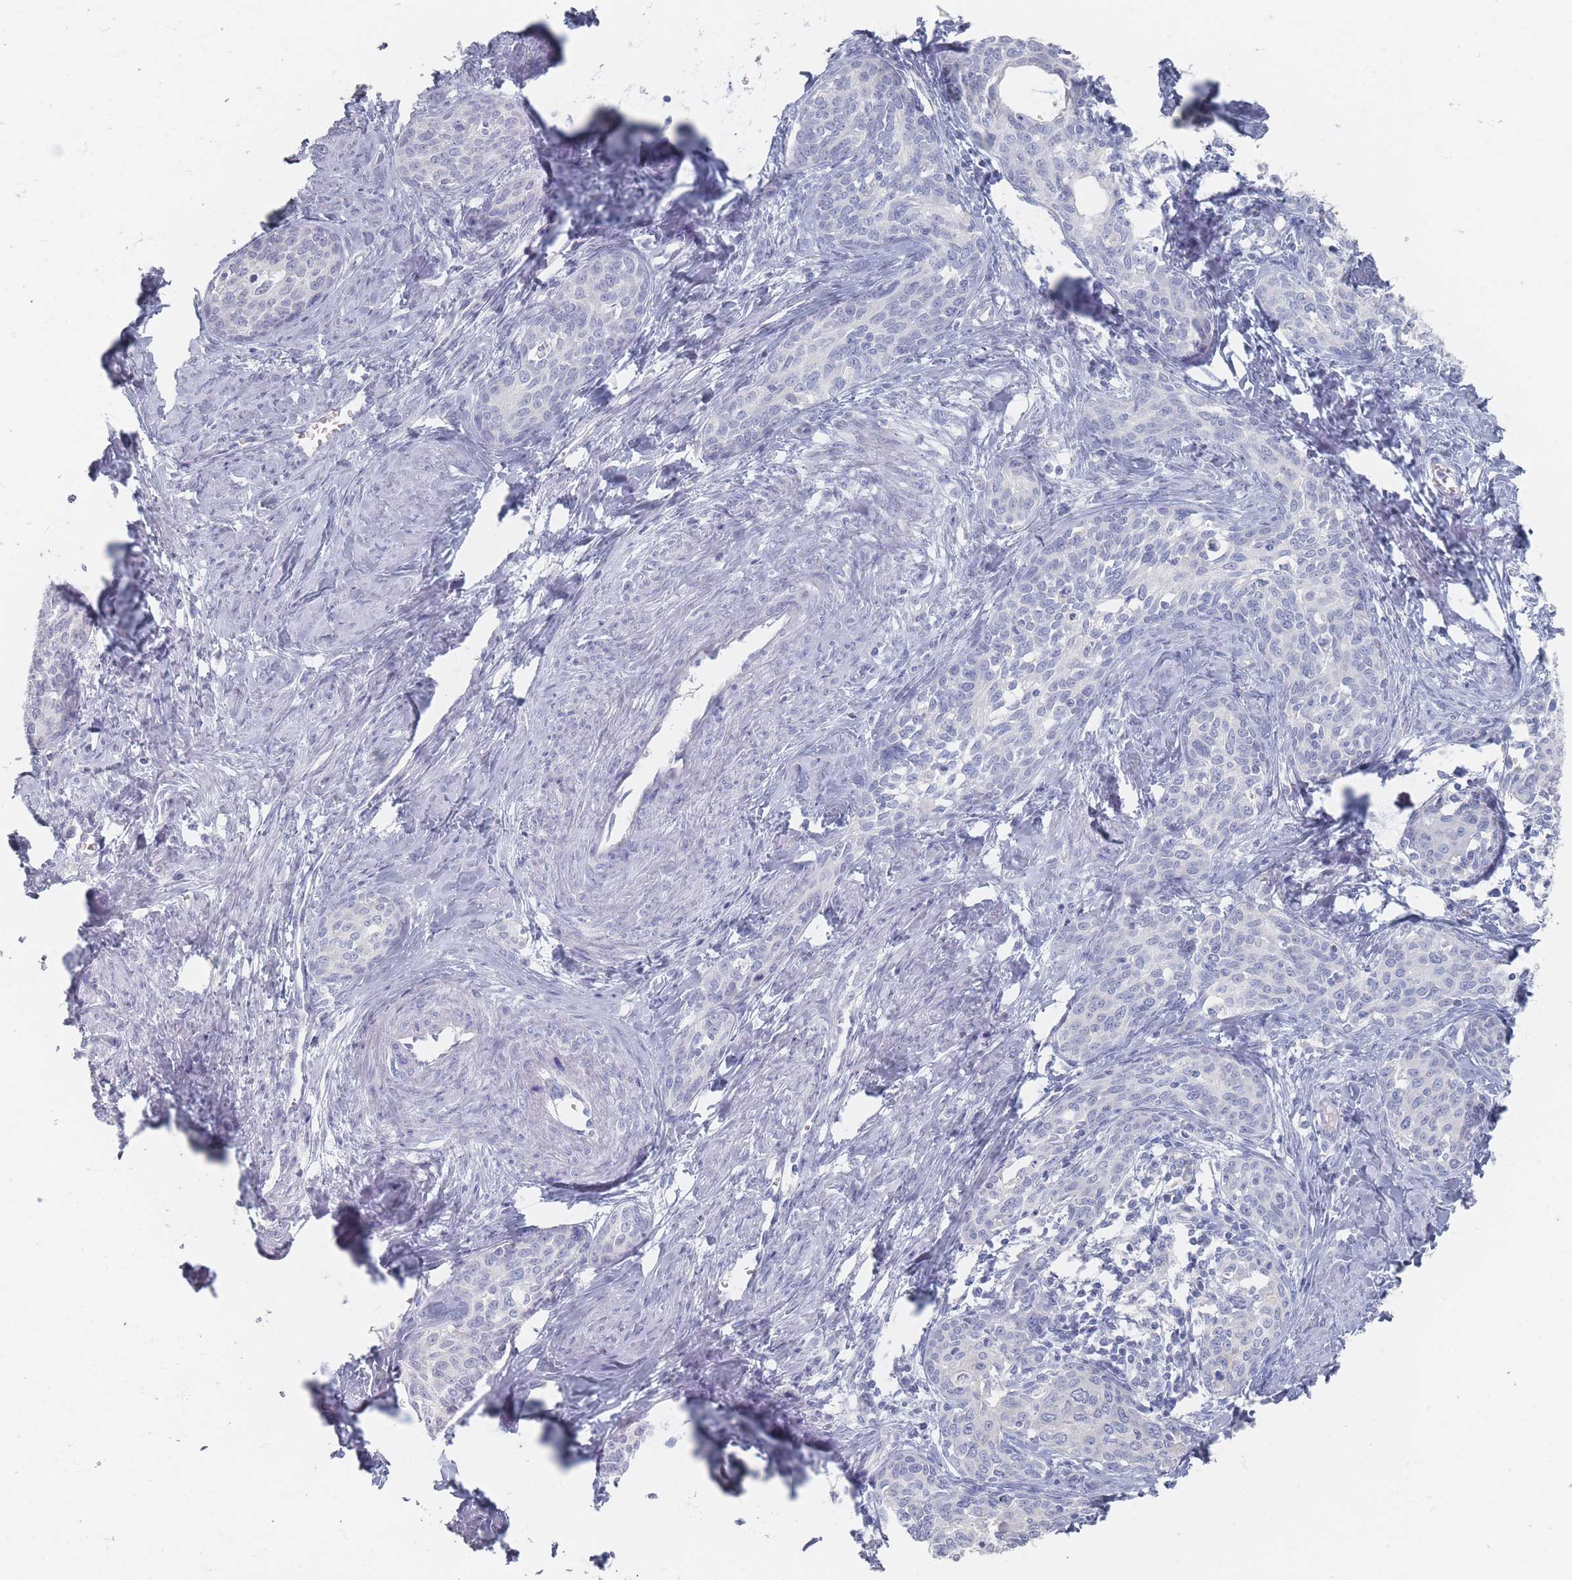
{"staining": {"intensity": "negative", "quantity": "none", "location": "none"}, "tissue": "cervical cancer", "cell_type": "Tumor cells", "image_type": "cancer", "snomed": [{"axis": "morphology", "description": "Squamous cell carcinoma, NOS"}, {"axis": "morphology", "description": "Adenocarcinoma, NOS"}, {"axis": "topography", "description": "Cervix"}], "caption": "This is a photomicrograph of immunohistochemistry staining of cervical squamous cell carcinoma, which shows no staining in tumor cells.", "gene": "HELZ2", "patient": {"sex": "female", "age": 52}}